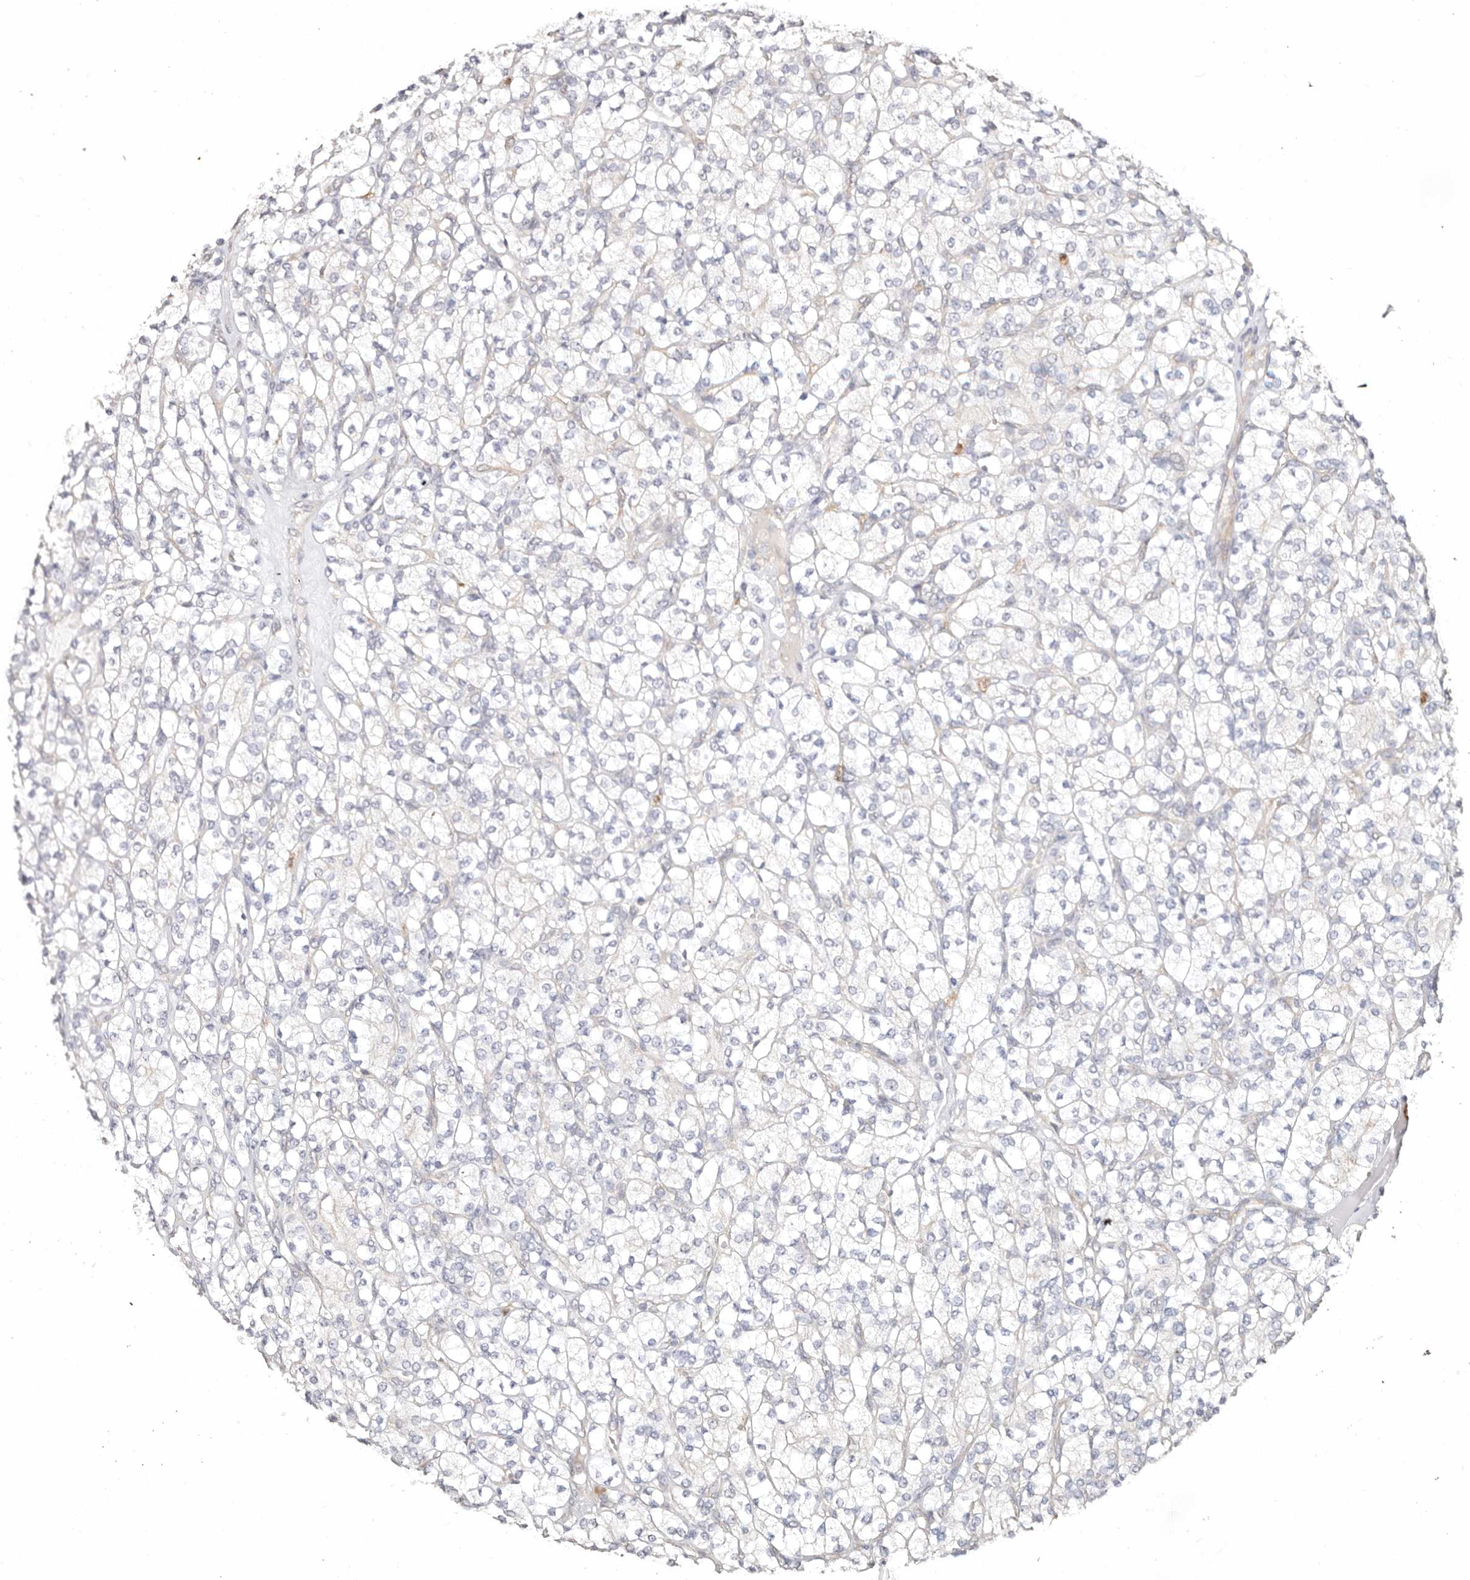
{"staining": {"intensity": "negative", "quantity": "none", "location": "none"}, "tissue": "renal cancer", "cell_type": "Tumor cells", "image_type": "cancer", "snomed": [{"axis": "morphology", "description": "Adenocarcinoma, NOS"}, {"axis": "topography", "description": "Kidney"}], "caption": "Immunohistochemistry photomicrograph of neoplastic tissue: adenocarcinoma (renal) stained with DAB demonstrates no significant protein expression in tumor cells.", "gene": "BCL2L15", "patient": {"sex": "male", "age": 77}}